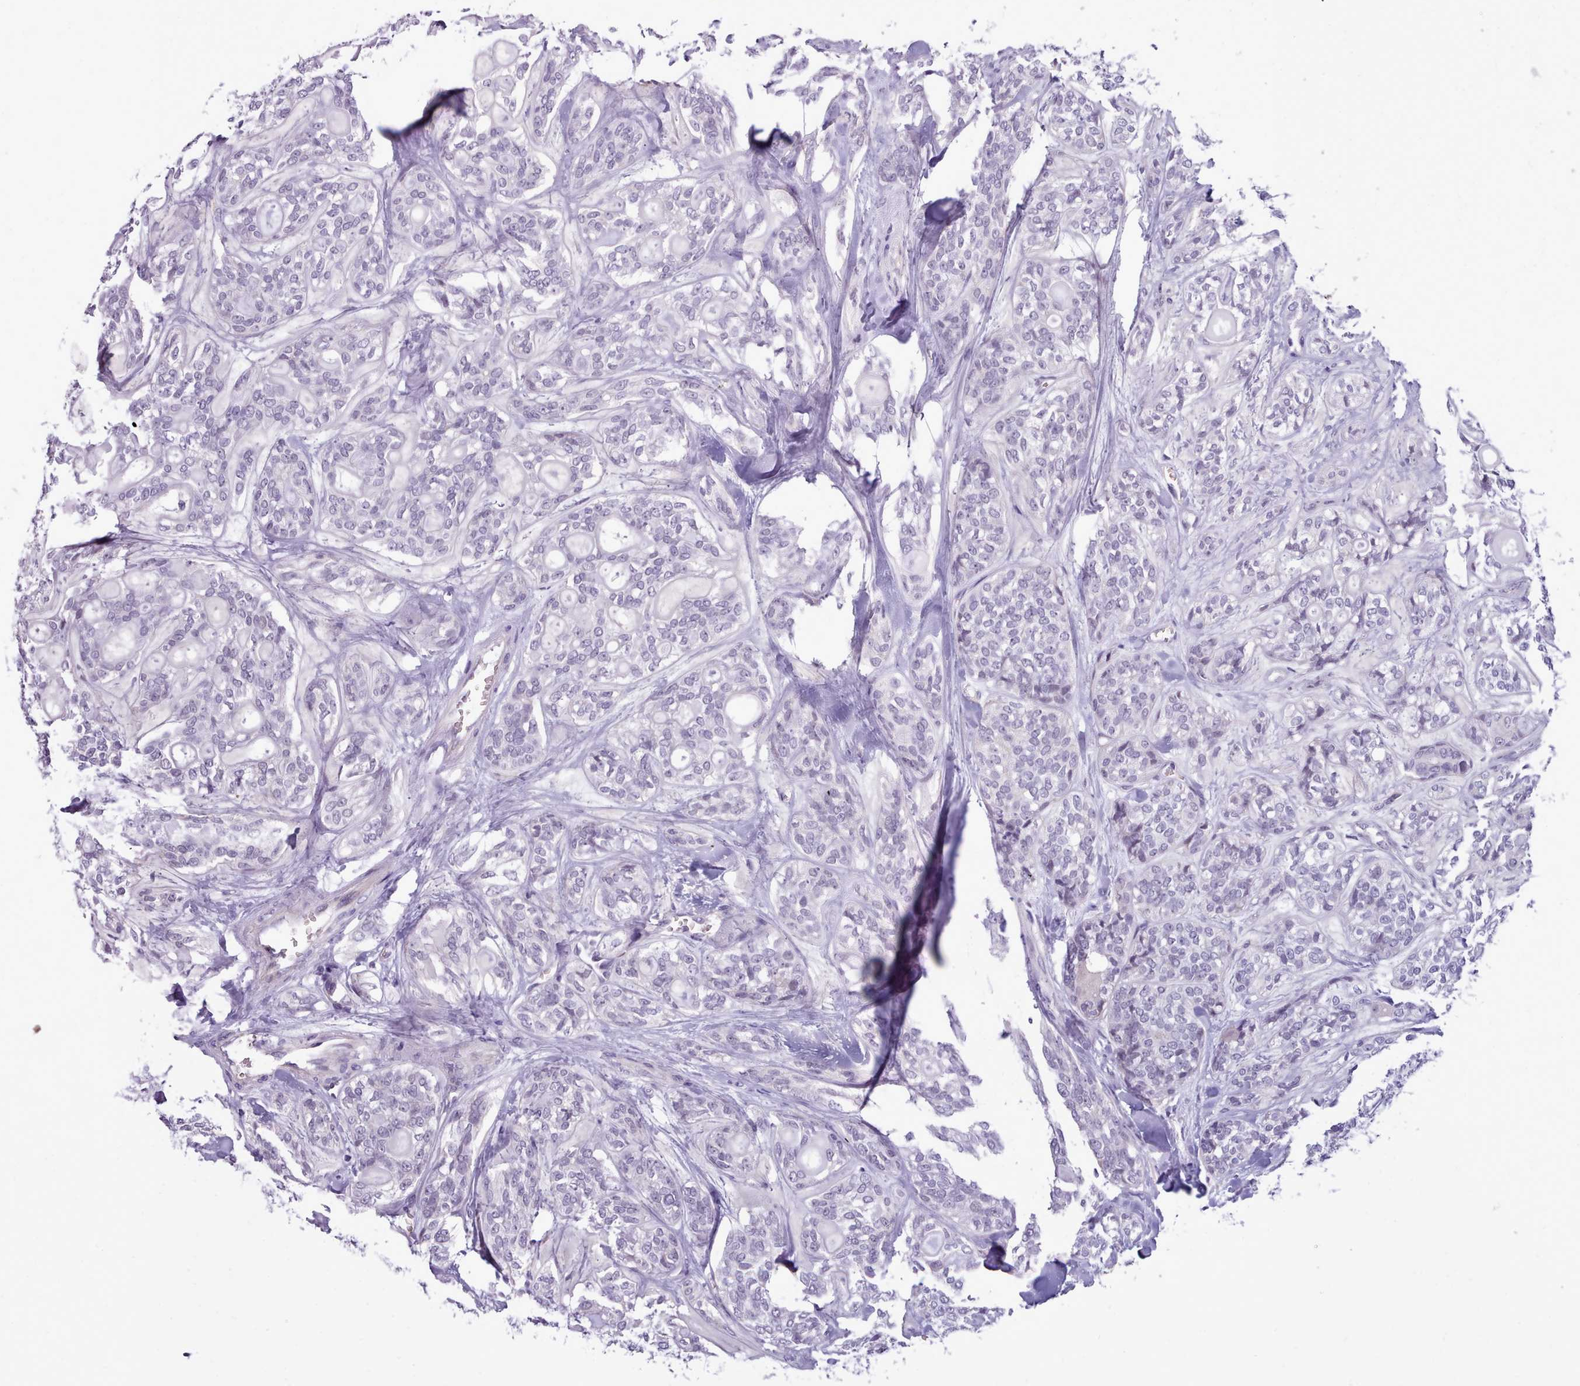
{"staining": {"intensity": "negative", "quantity": "none", "location": "none"}, "tissue": "head and neck cancer", "cell_type": "Tumor cells", "image_type": "cancer", "snomed": [{"axis": "morphology", "description": "Adenocarcinoma, NOS"}, {"axis": "topography", "description": "Head-Neck"}], "caption": "High power microscopy micrograph of an immunohistochemistry histopathology image of head and neck cancer (adenocarcinoma), revealing no significant expression in tumor cells.", "gene": "KCTD16", "patient": {"sex": "male", "age": 66}}